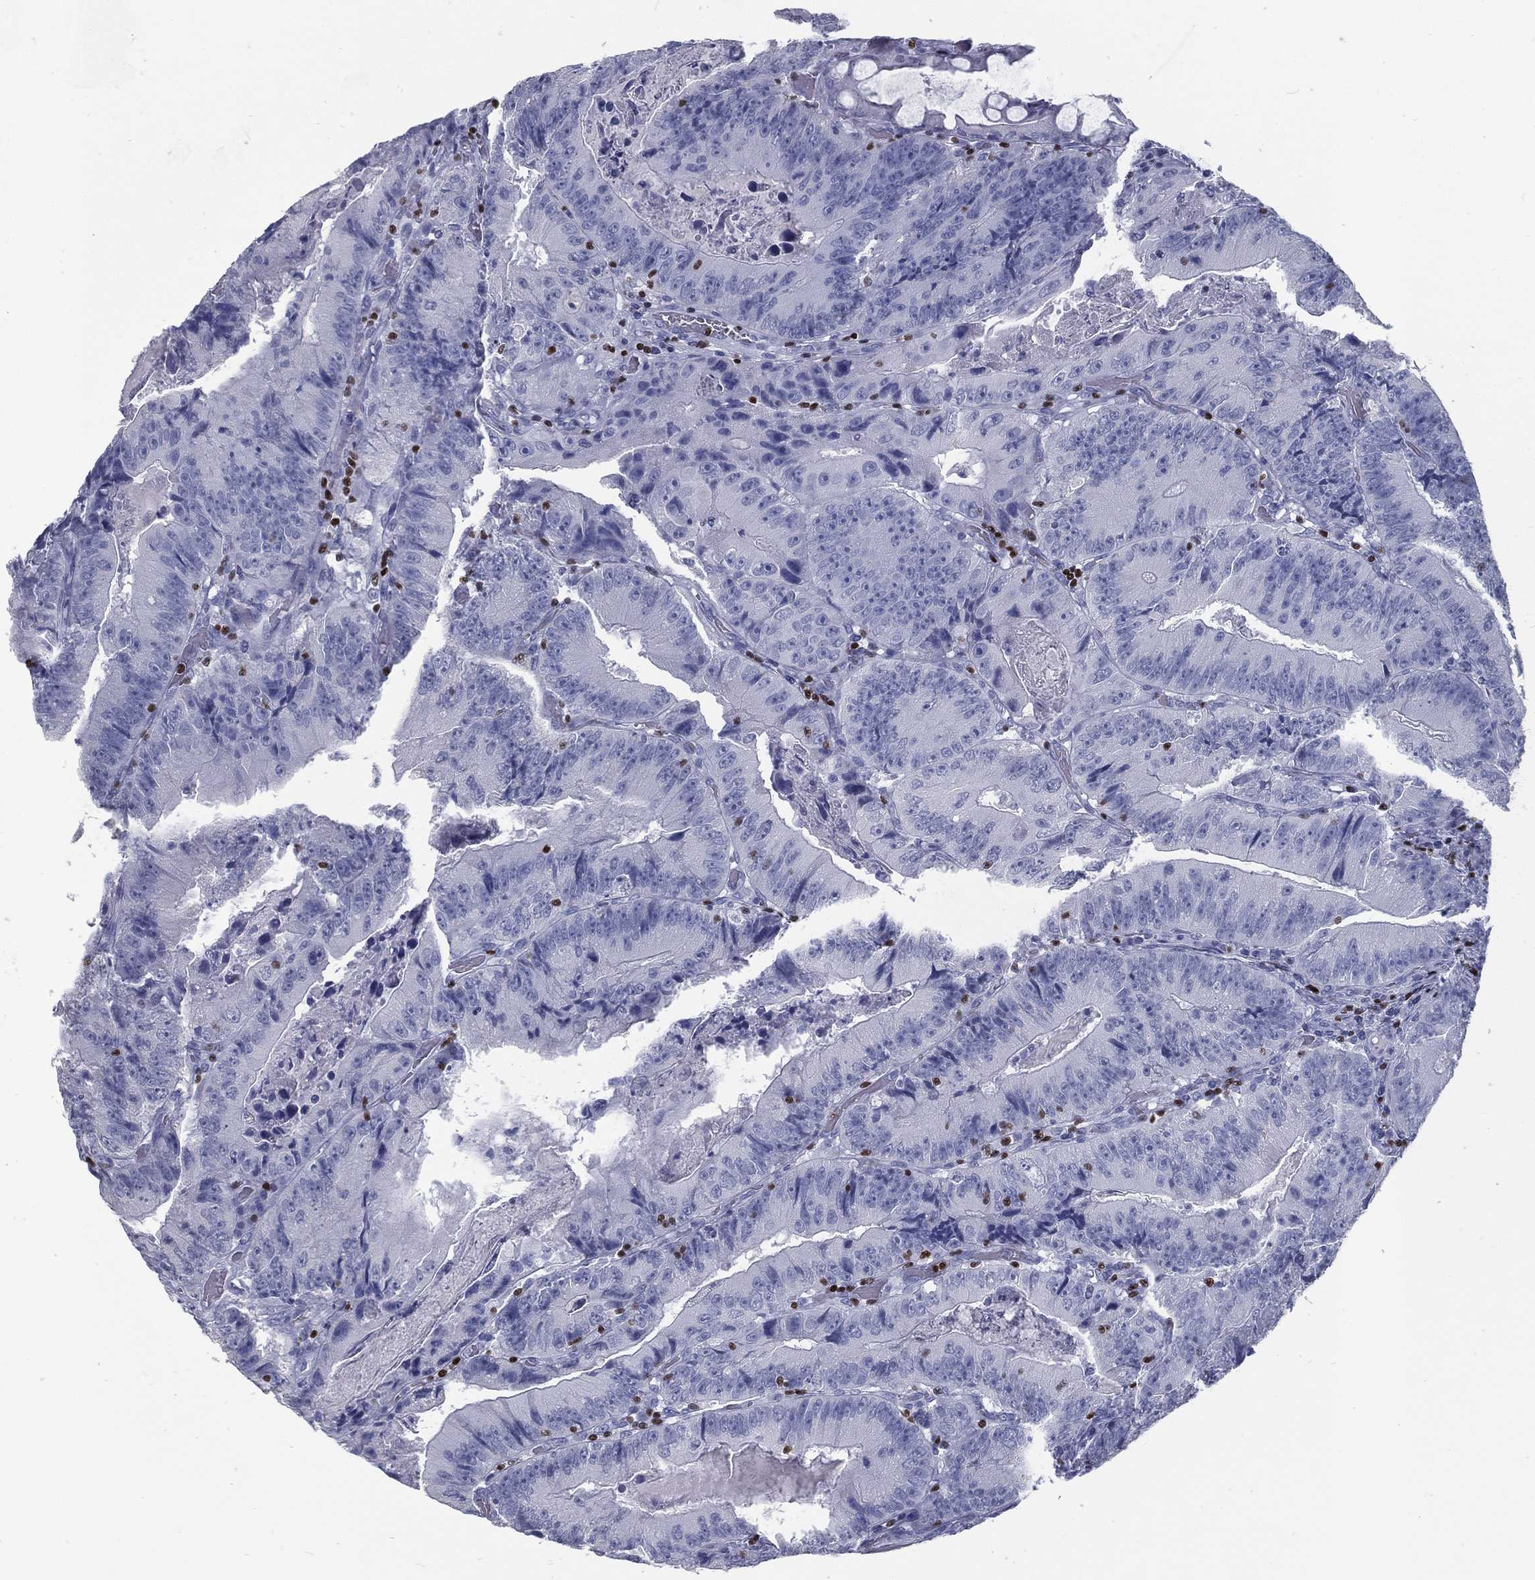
{"staining": {"intensity": "negative", "quantity": "none", "location": "none"}, "tissue": "colorectal cancer", "cell_type": "Tumor cells", "image_type": "cancer", "snomed": [{"axis": "morphology", "description": "Adenocarcinoma, NOS"}, {"axis": "topography", "description": "Colon"}], "caption": "The histopathology image shows no significant expression in tumor cells of colorectal cancer (adenocarcinoma).", "gene": "PYHIN1", "patient": {"sex": "female", "age": 86}}